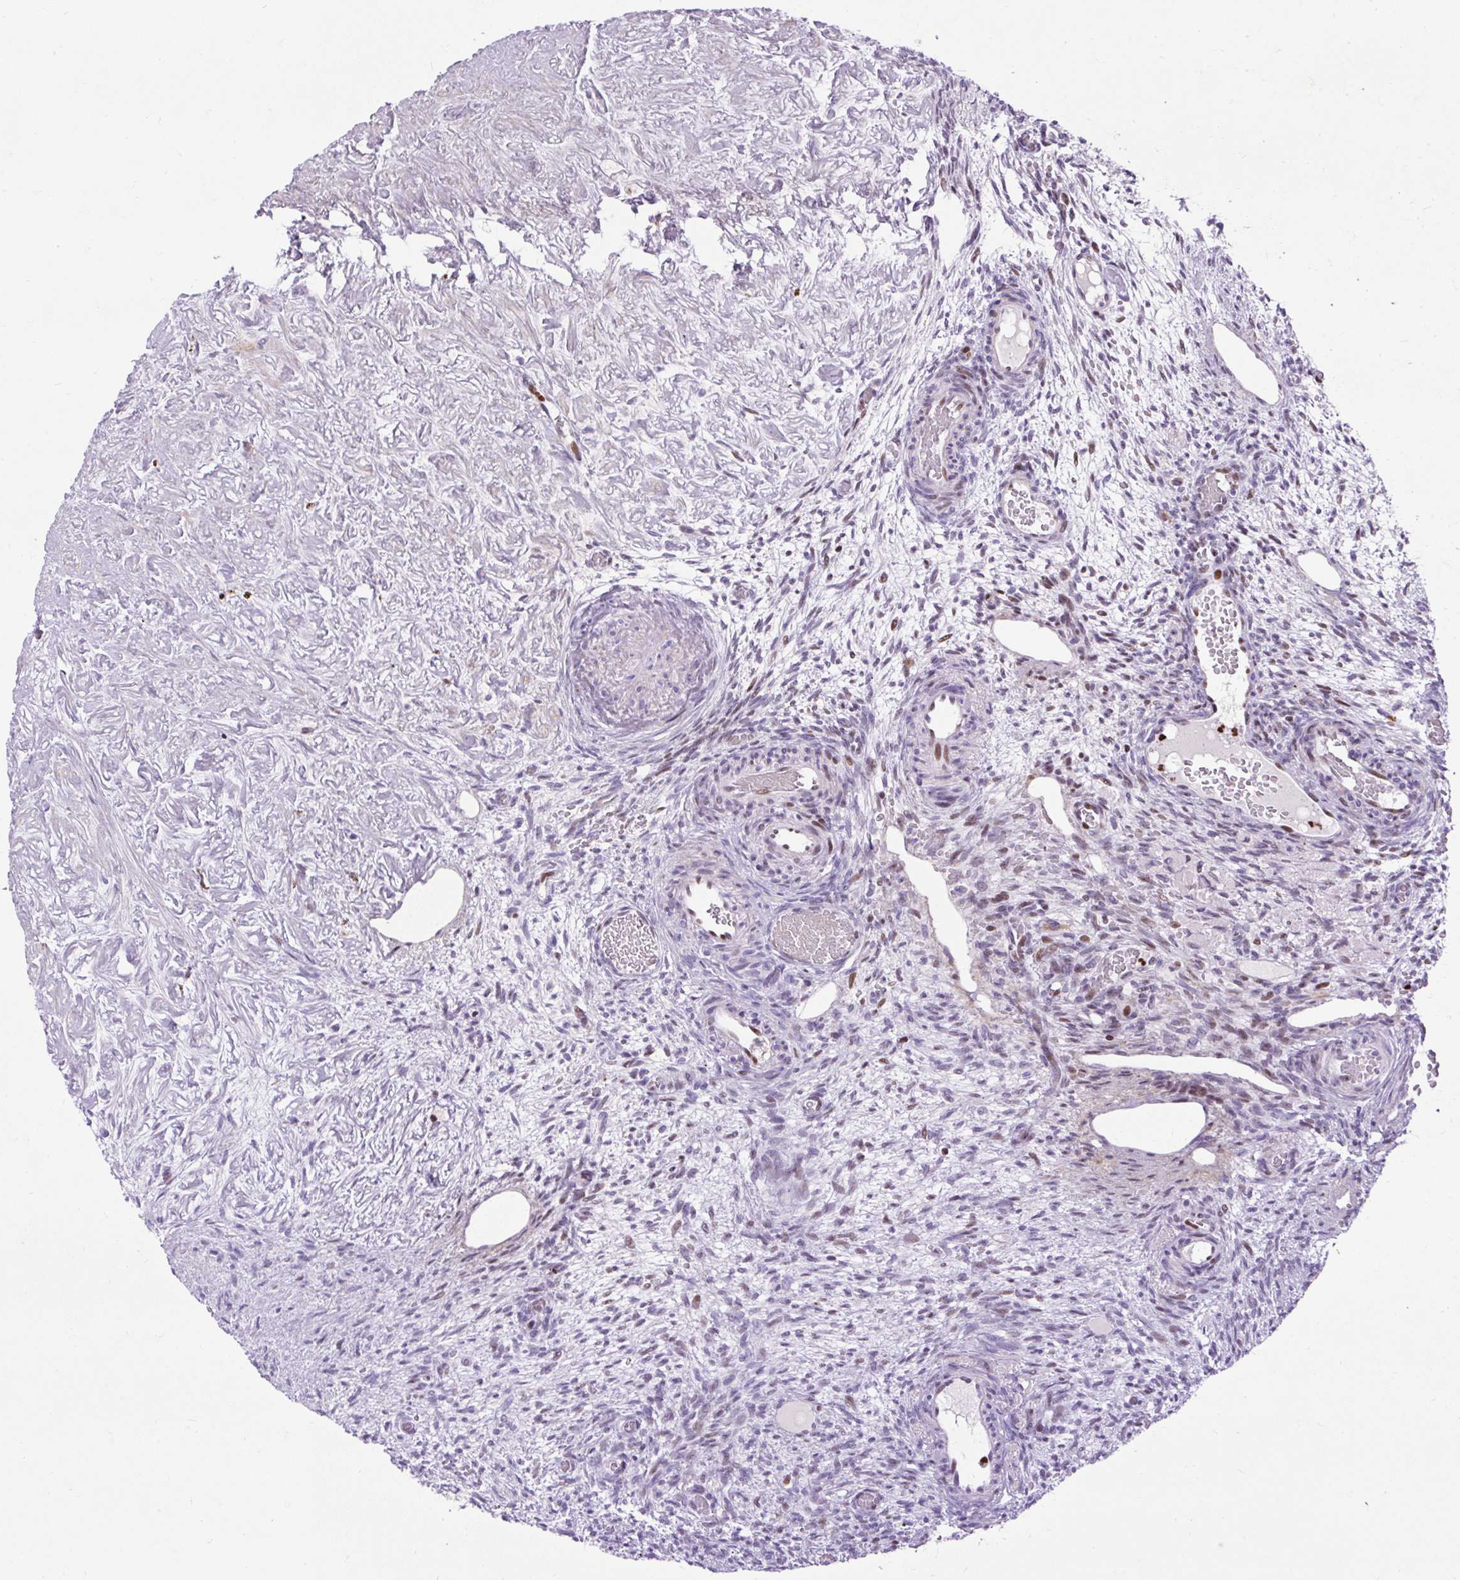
{"staining": {"intensity": "negative", "quantity": "none", "location": "none"}, "tissue": "ovary", "cell_type": "Ovarian stroma cells", "image_type": "normal", "snomed": [{"axis": "morphology", "description": "Normal tissue, NOS"}, {"axis": "topography", "description": "Ovary"}], "caption": "There is no significant expression in ovarian stroma cells of ovary.", "gene": "SPC24", "patient": {"sex": "female", "age": 67}}